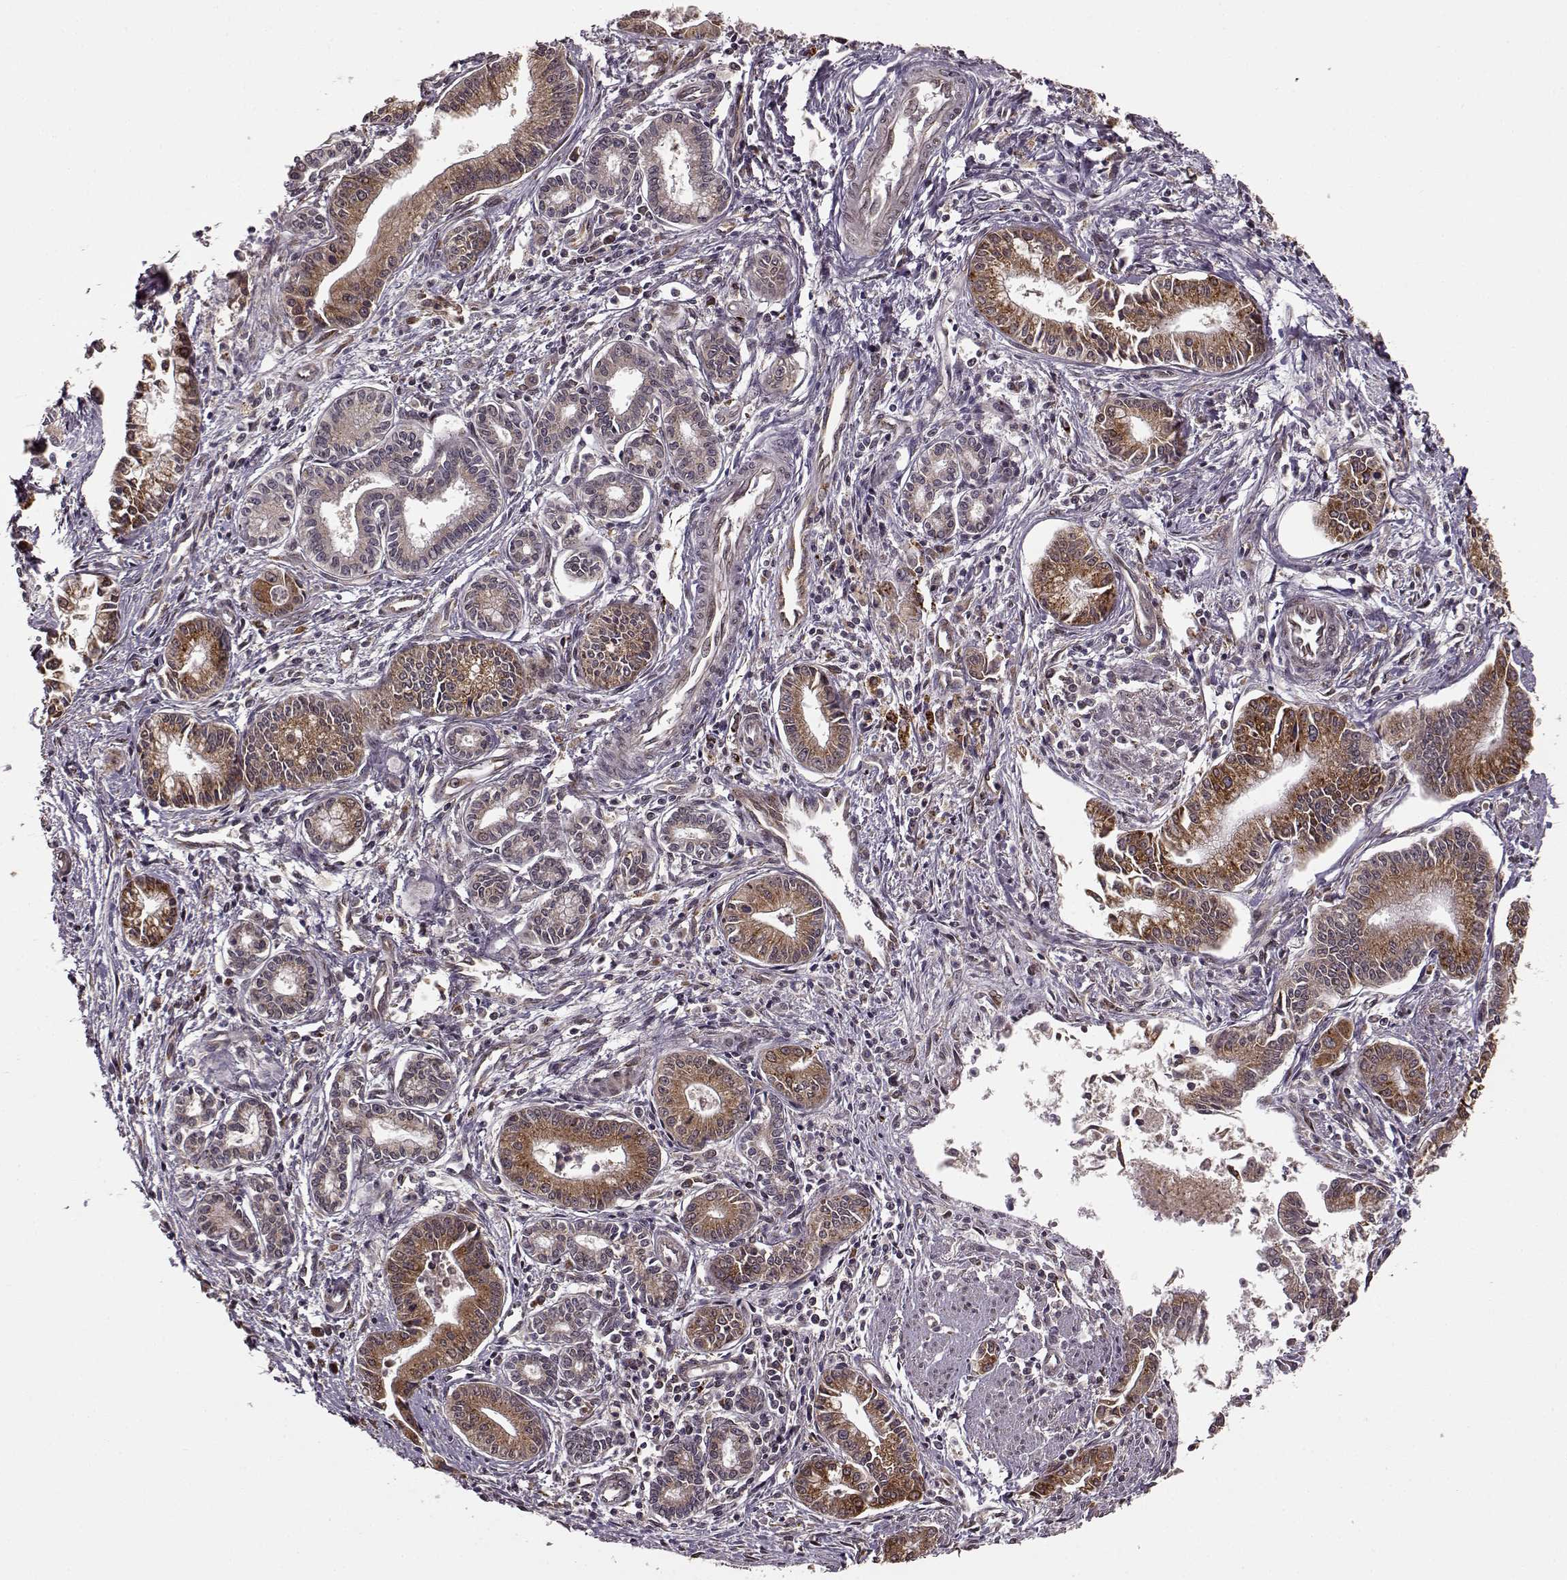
{"staining": {"intensity": "weak", "quantity": ">75%", "location": "cytoplasmic/membranous"}, "tissue": "pancreatic cancer", "cell_type": "Tumor cells", "image_type": "cancer", "snomed": [{"axis": "morphology", "description": "Adenocarcinoma, NOS"}, {"axis": "topography", "description": "Pancreas"}], "caption": "Pancreatic cancer (adenocarcinoma) stained with a brown dye reveals weak cytoplasmic/membranous positive expression in approximately >75% of tumor cells.", "gene": "YIPF5", "patient": {"sex": "female", "age": 65}}